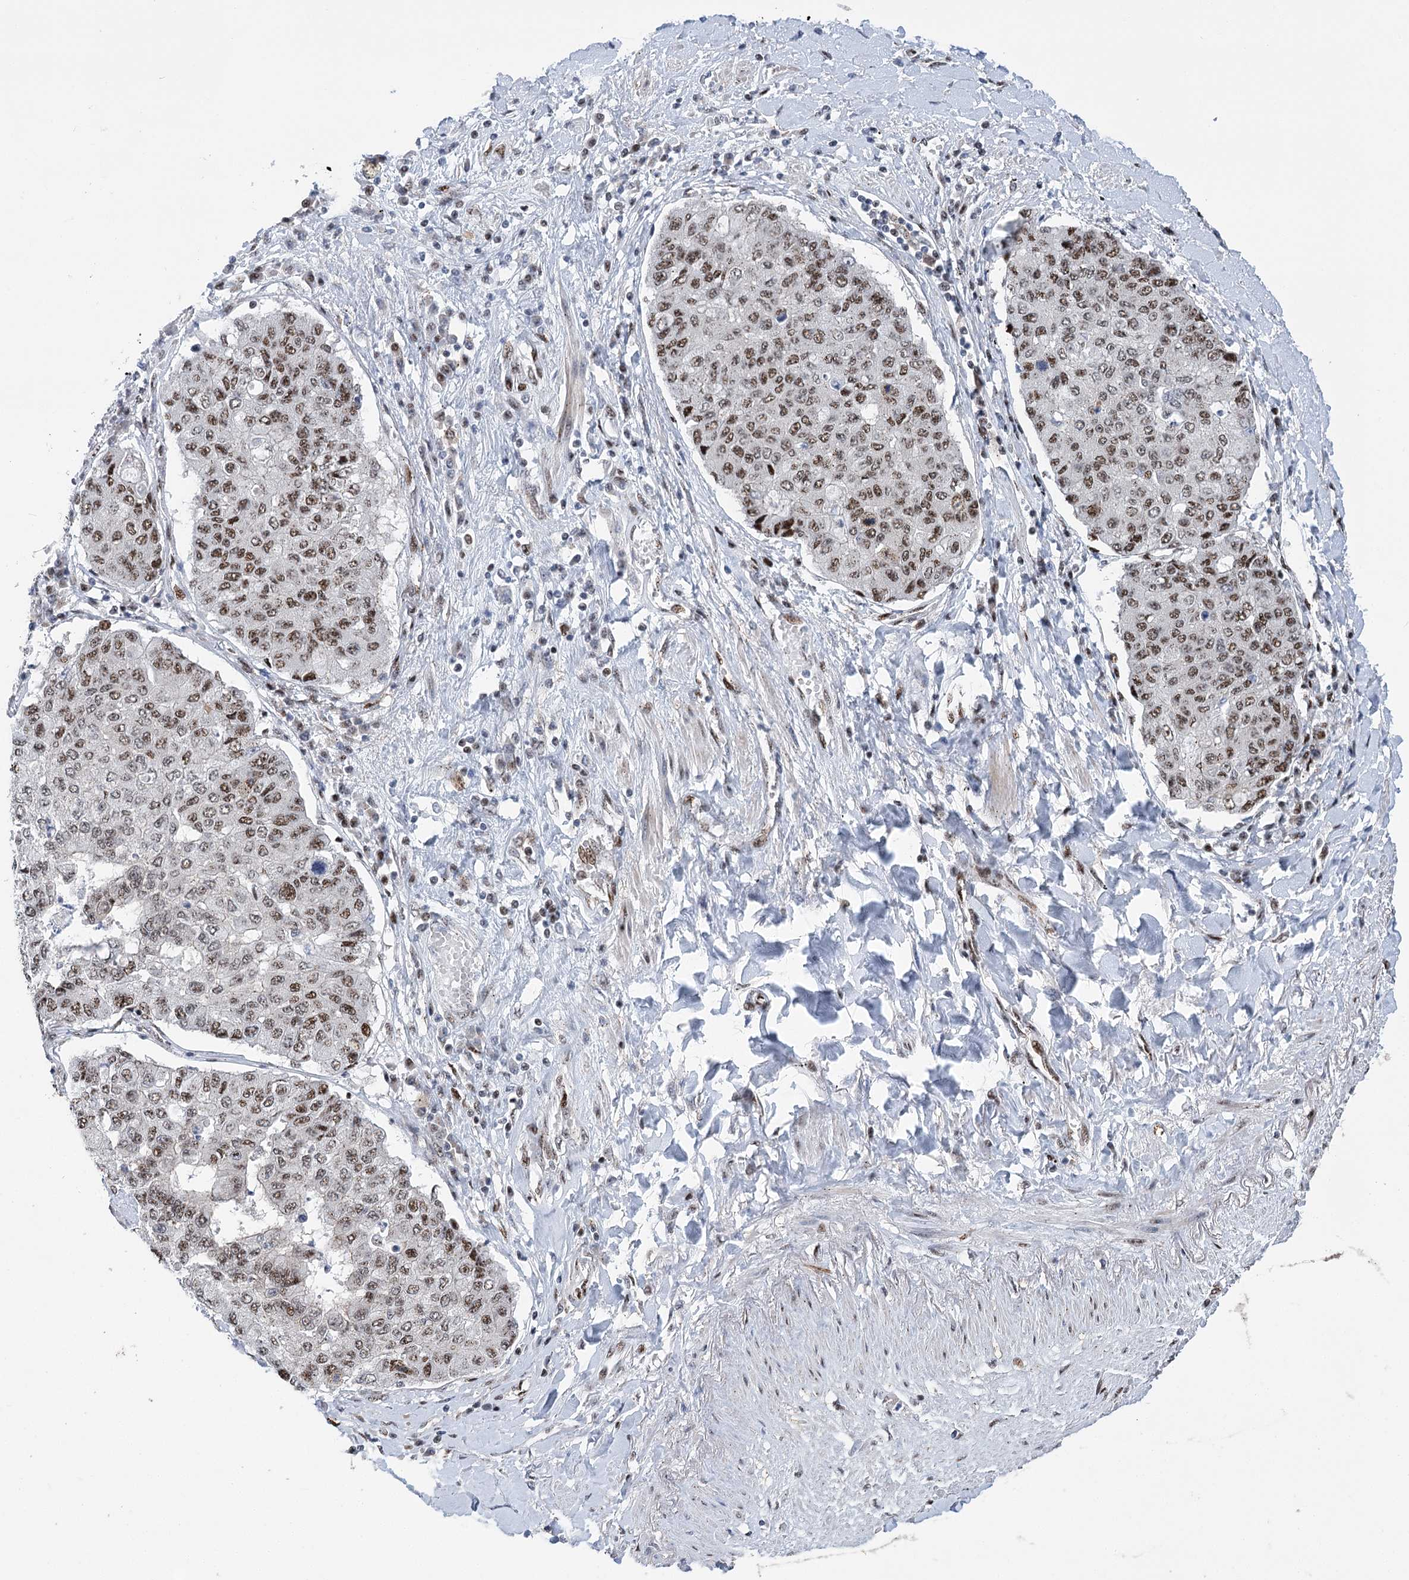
{"staining": {"intensity": "moderate", "quantity": ">75%", "location": "nuclear"}, "tissue": "lung cancer", "cell_type": "Tumor cells", "image_type": "cancer", "snomed": [{"axis": "morphology", "description": "Squamous cell carcinoma, NOS"}, {"axis": "topography", "description": "Lung"}], "caption": "Moderate nuclear staining is seen in approximately >75% of tumor cells in squamous cell carcinoma (lung).", "gene": "CAMTA1", "patient": {"sex": "male", "age": 74}}